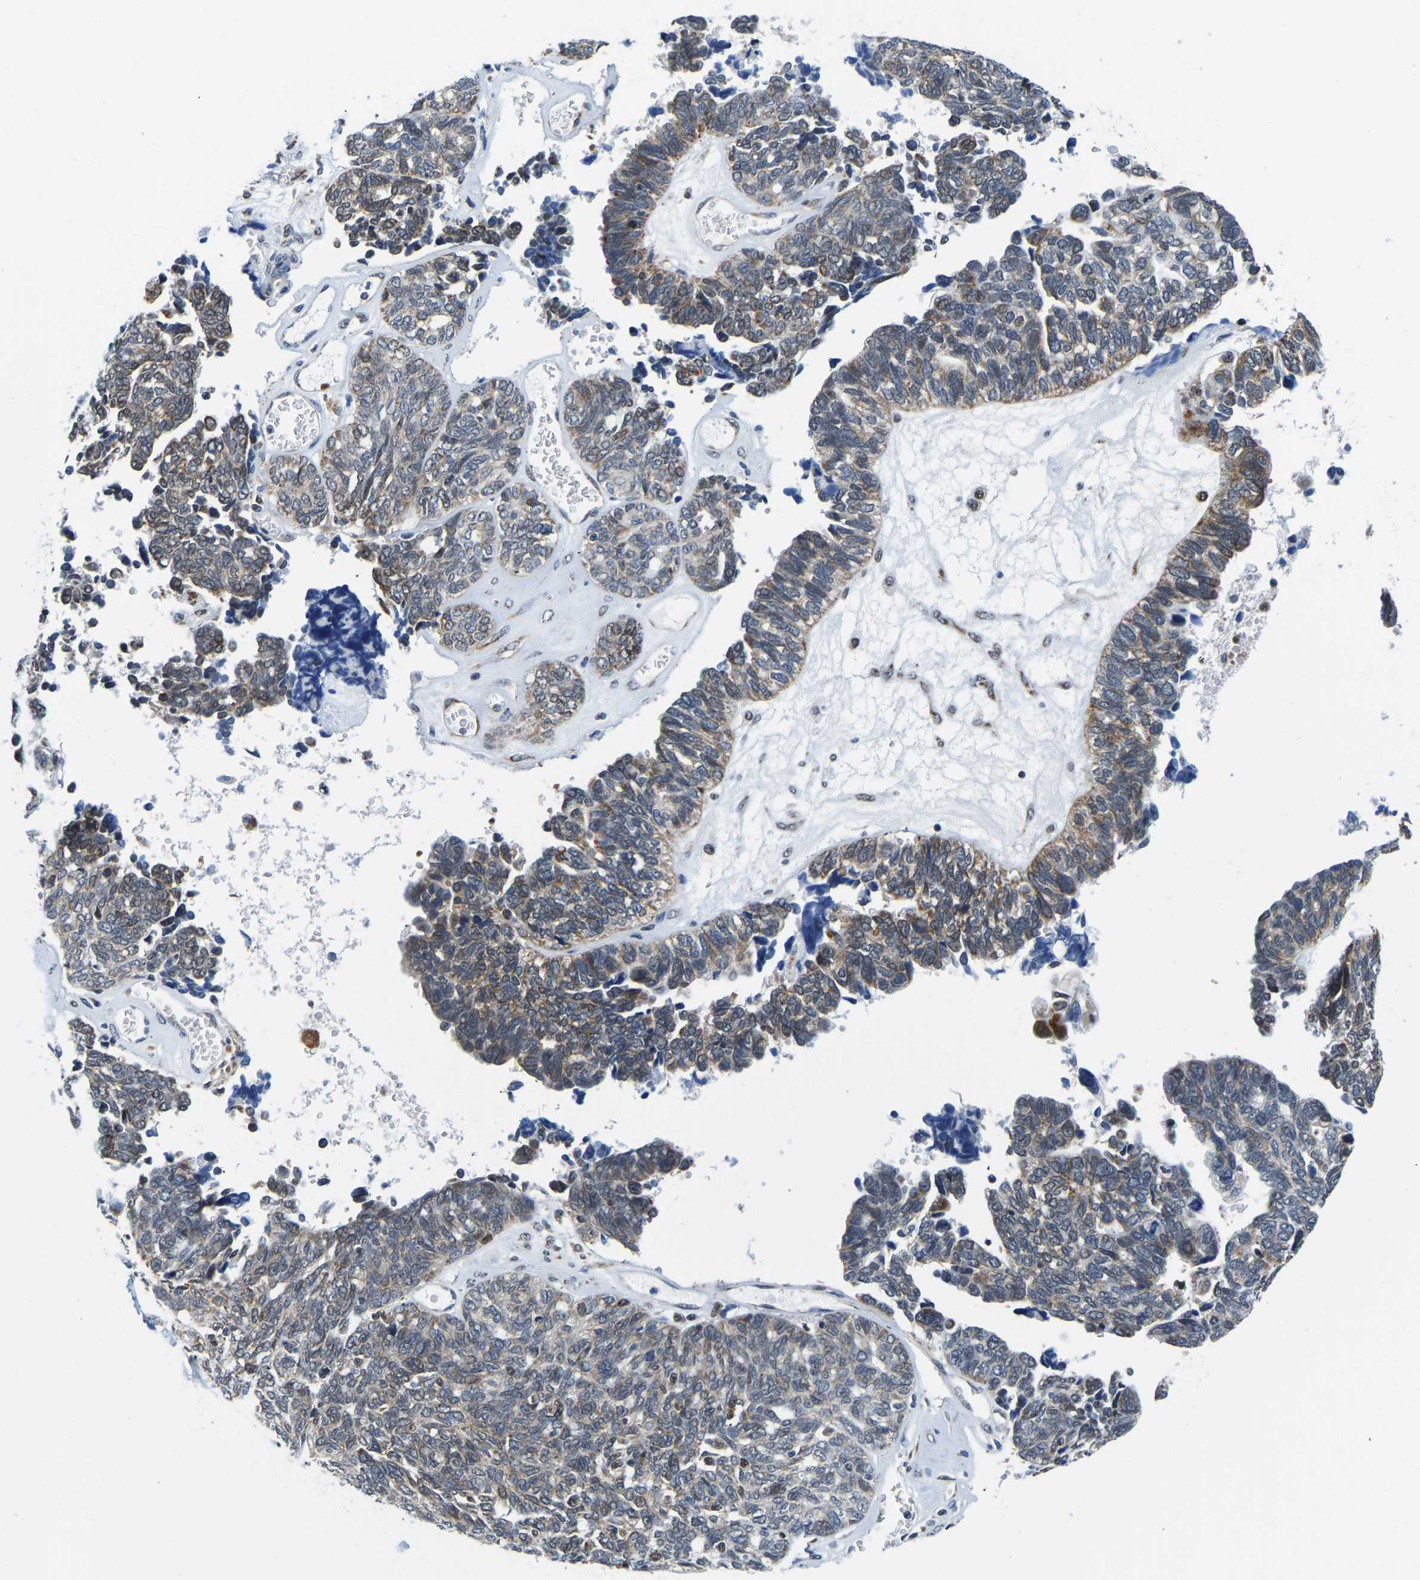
{"staining": {"intensity": "weak", "quantity": "25%-75%", "location": "cytoplasmic/membranous"}, "tissue": "ovarian cancer", "cell_type": "Tumor cells", "image_type": "cancer", "snomed": [{"axis": "morphology", "description": "Cystadenocarcinoma, serous, NOS"}, {"axis": "topography", "description": "Ovary"}], "caption": "Immunohistochemistry (IHC) of human ovarian cancer exhibits low levels of weak cytoplasmic/membranous expression in about 25%-75% of tumor cells. (DAB = brown stain, brightfield microscopy at high magnification).", "gene": "BNIP3L", "patient": {"sex": "female", "age": 79}}